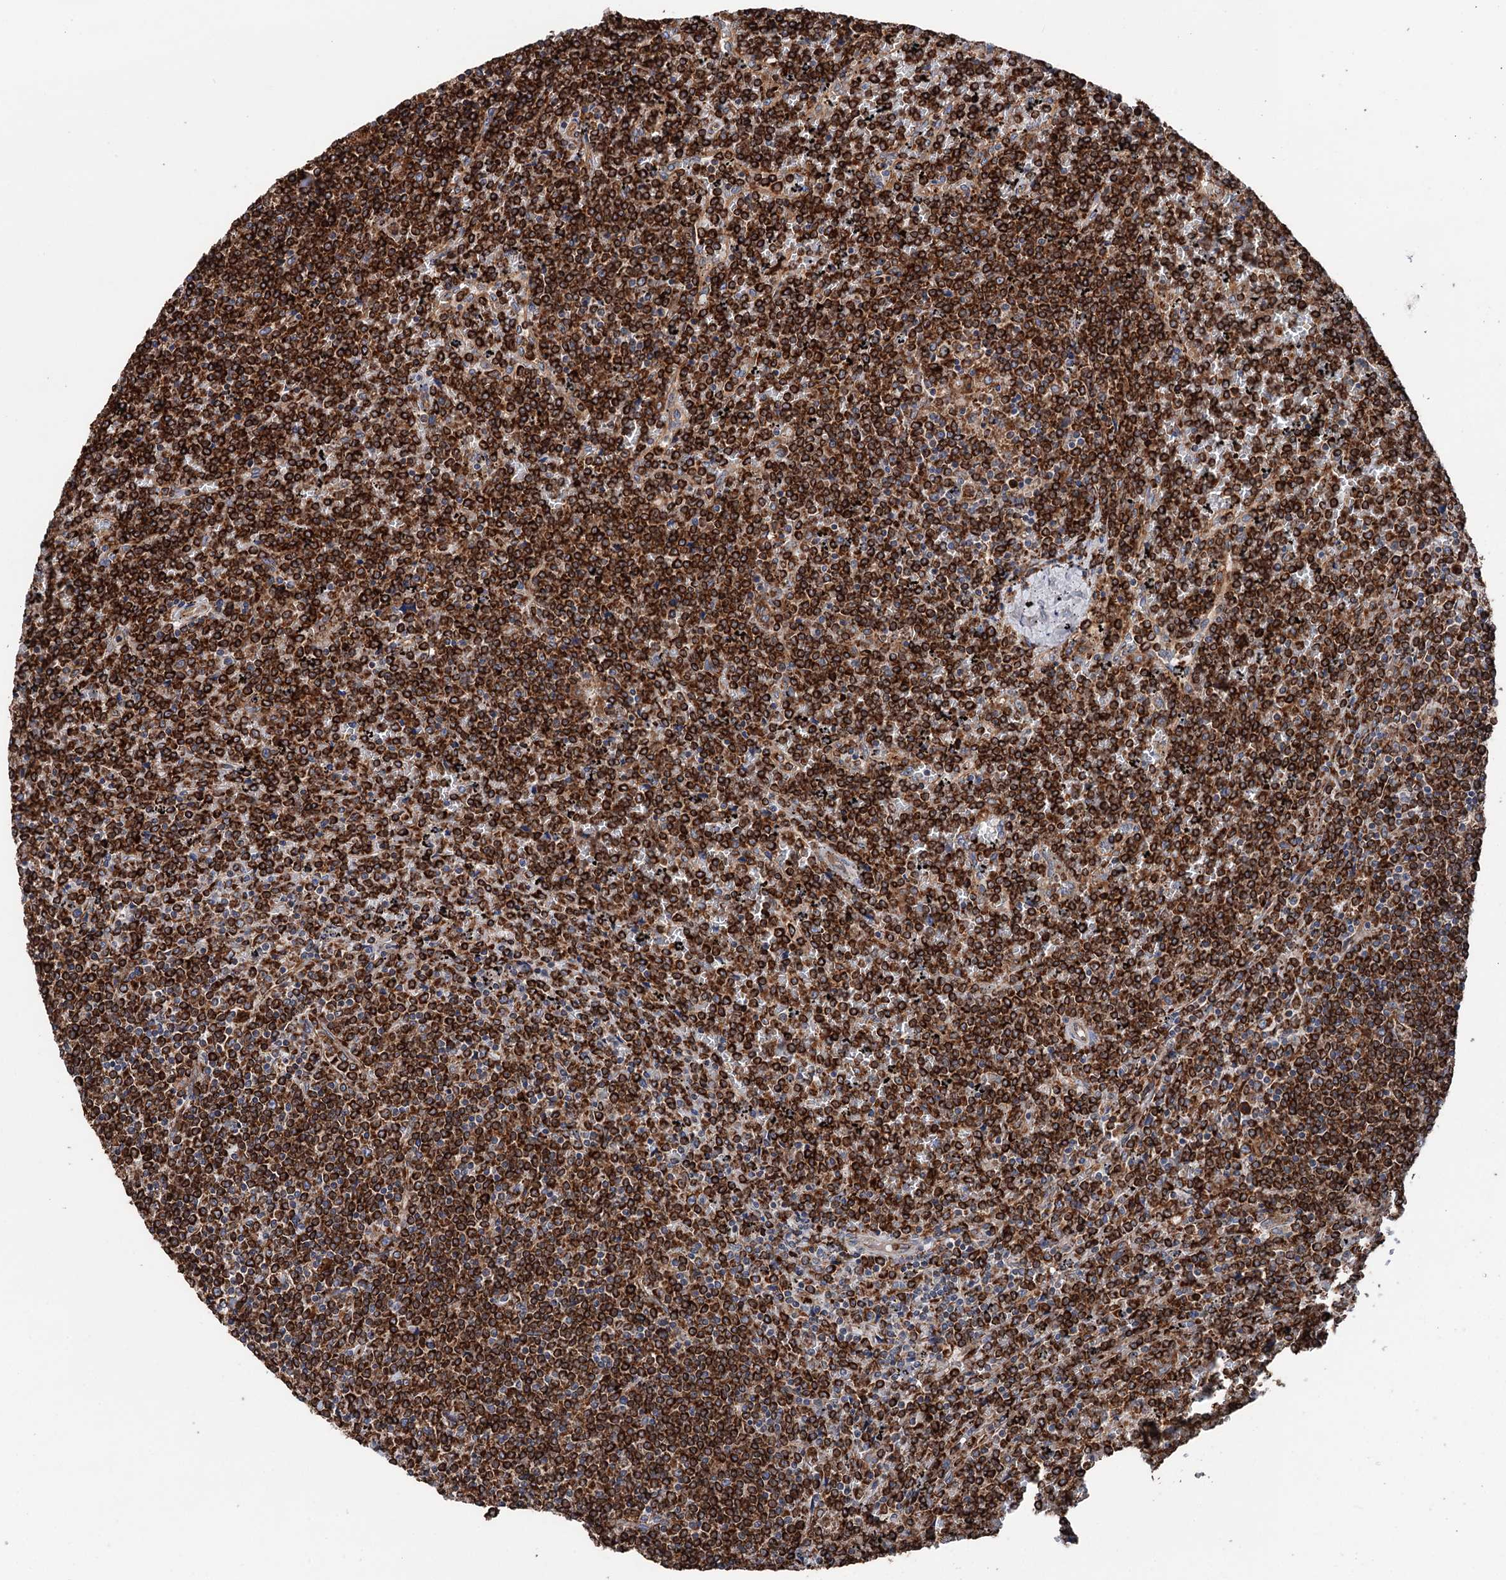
{"staining": {"intensity": "strong", "quantity": ">75%", "location": "cytoplasmic/membranous"}, "tissue": "lymphoma", "cell_type": "Tumor cells", "image_type": "cancer", "snomed": [{"axis": "morphology", "description": "Malignant lymphoma, non-Hodgkin's type, Low grade"}, {"axis": "topography", "description": "Spleen"}], "caption": "Strong cytoplasmic/membranous protein positivity is seen in approximately >75% of tumor cells in malignant lymphoma, non-Hodgkin's type (low-grade).", "gene": "ERP29", "patient": {"sex": "female", "age": 19}}